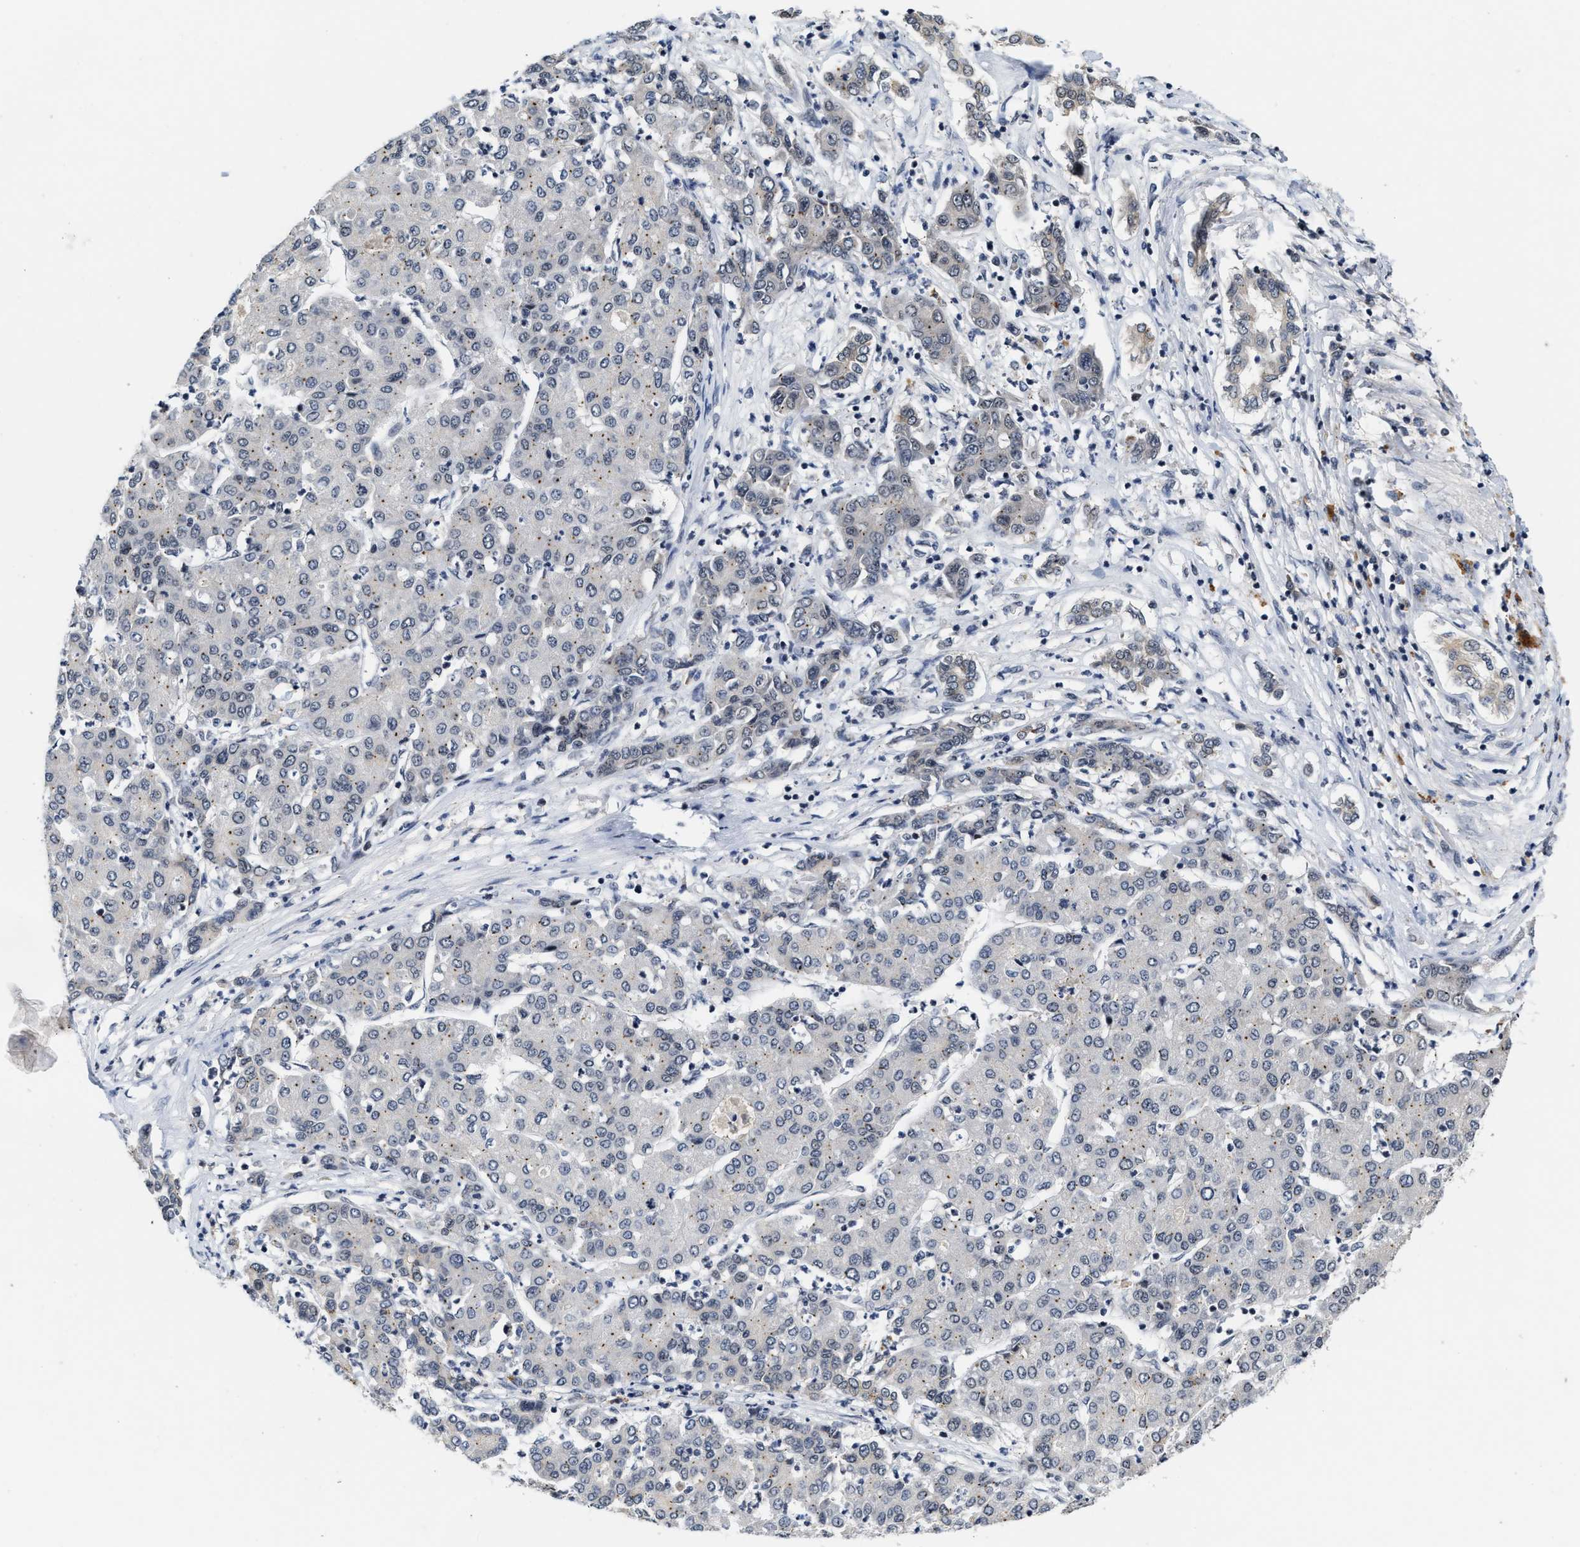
{"staining": {"intensity": "negative", "quantity": "none", "location": "none"}, "tissue": "liver cancer", "cell_type": "Tumor cells", "image_type": "cancer", "snomed": [{"axis": "morphology", "description": "Carcinoma, Hepatocellular, NOS"}, {"axis": "topography", "description": "Liver"}], "caption": "Liver cancer was stained to show a protein in brown. There is no significant positivity in tumor cells.", "gene": "INIP", "patient": {"sex": "male", "age": 65}}